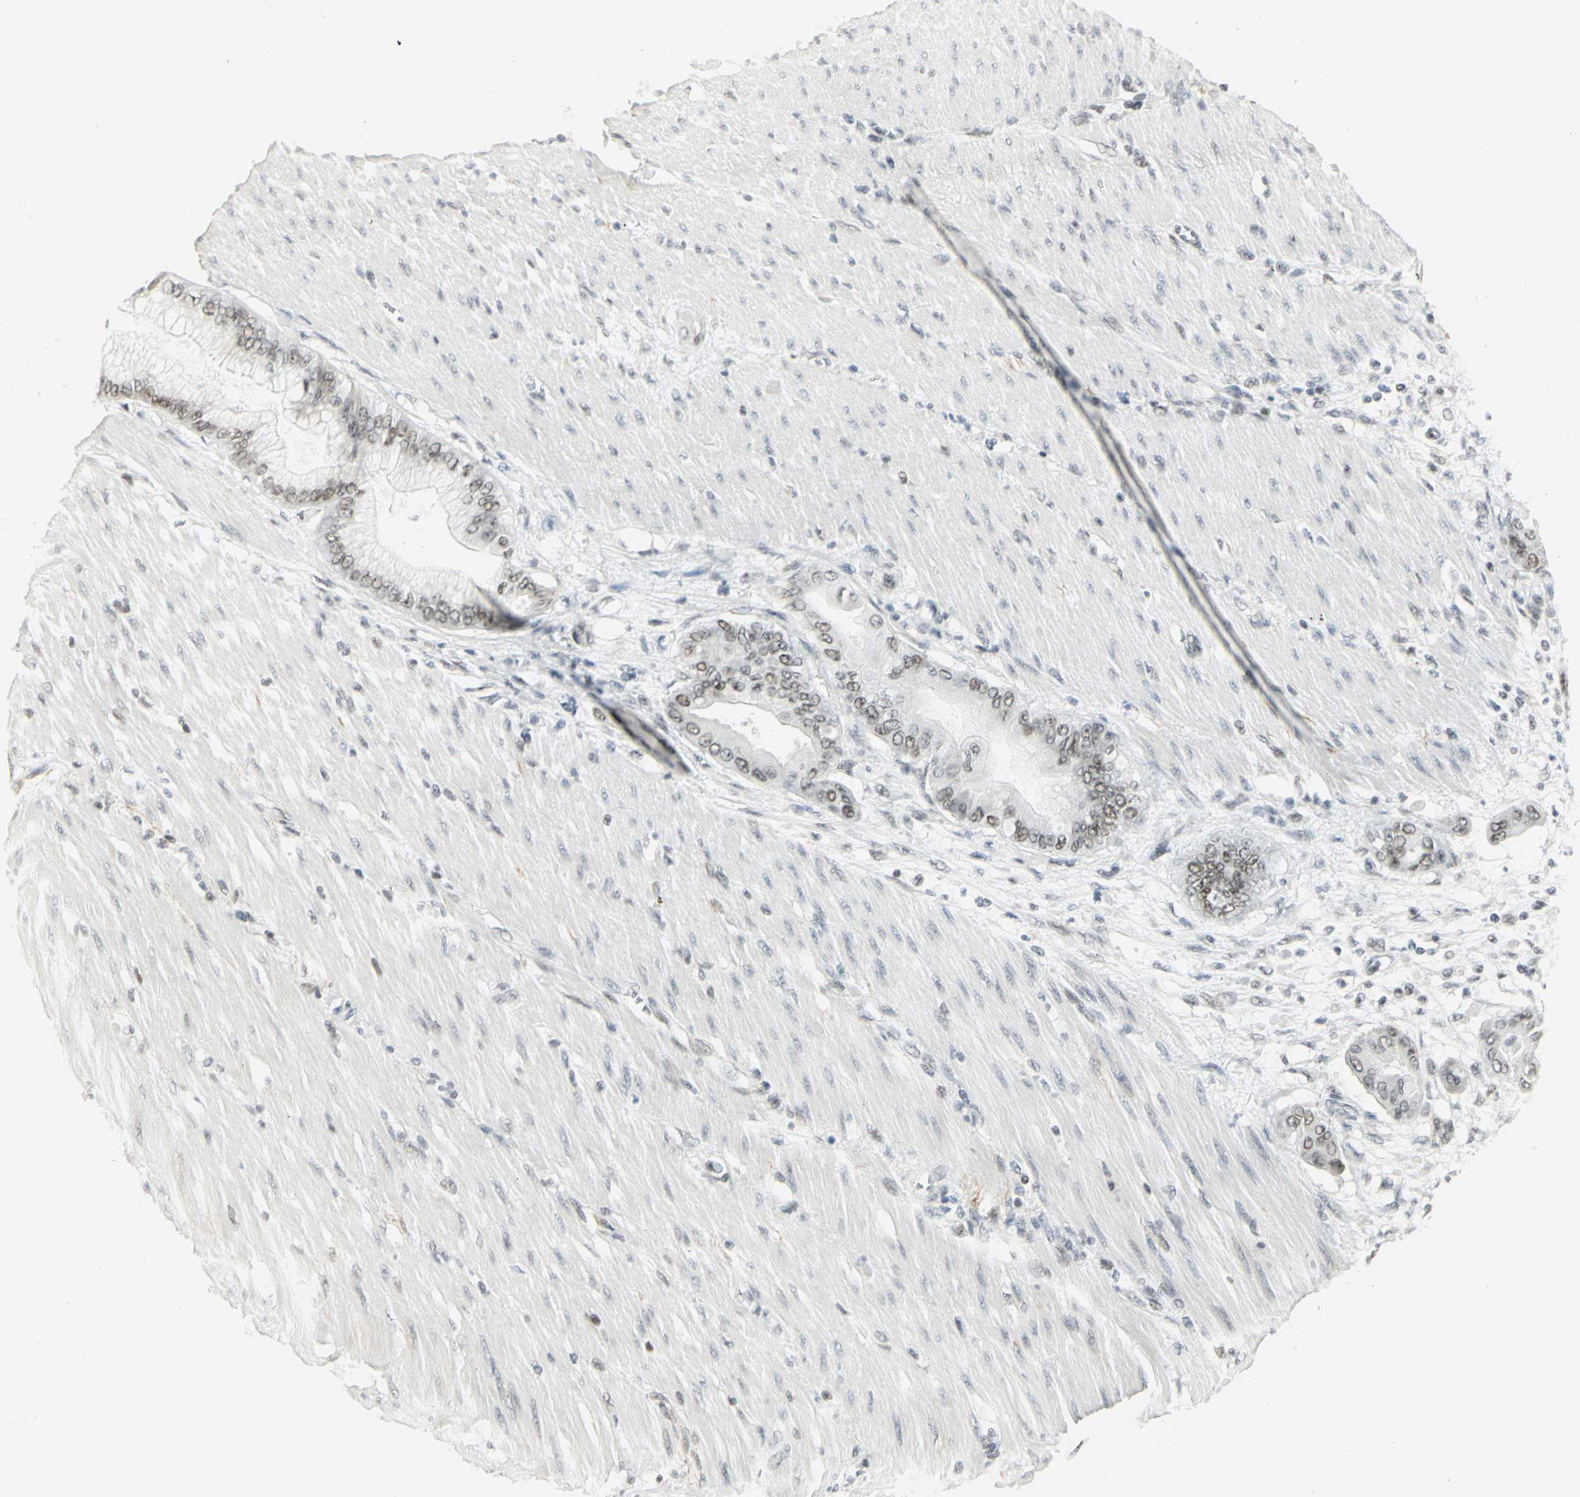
{"staining": {"intensity": "weak", "quantity": ">75%", "location": "nuclear"}, "tissue": "pancreatic cancer", "cell_type": "Tumor cells", "image_type": "cancer", "snomed": [{"axis": "morphology", "description": "Adenocarcinoma, NOS"}, {"axis": "morphology", "description": "Adenocarcinoma, metastatic, NOS"}, {"axis": "topography", "description": "Lymph node"}, {"axis": "topography", "description": "Pancreas"}, {"axis": "topography", "description": "Duodenum"}], "caption": "Immunohistochemical staining of human pancreatic cancer (metastatic adenocarcinoma) displays low levels of weak nuclear staining in about >75% of tumor cells. (Stains: DAB in brown, nuclei in blue, Microscopy: brightfield microscopy at high magnification).", "gene": "CBX3", "patient": {"sex": "female", "age": 64}}